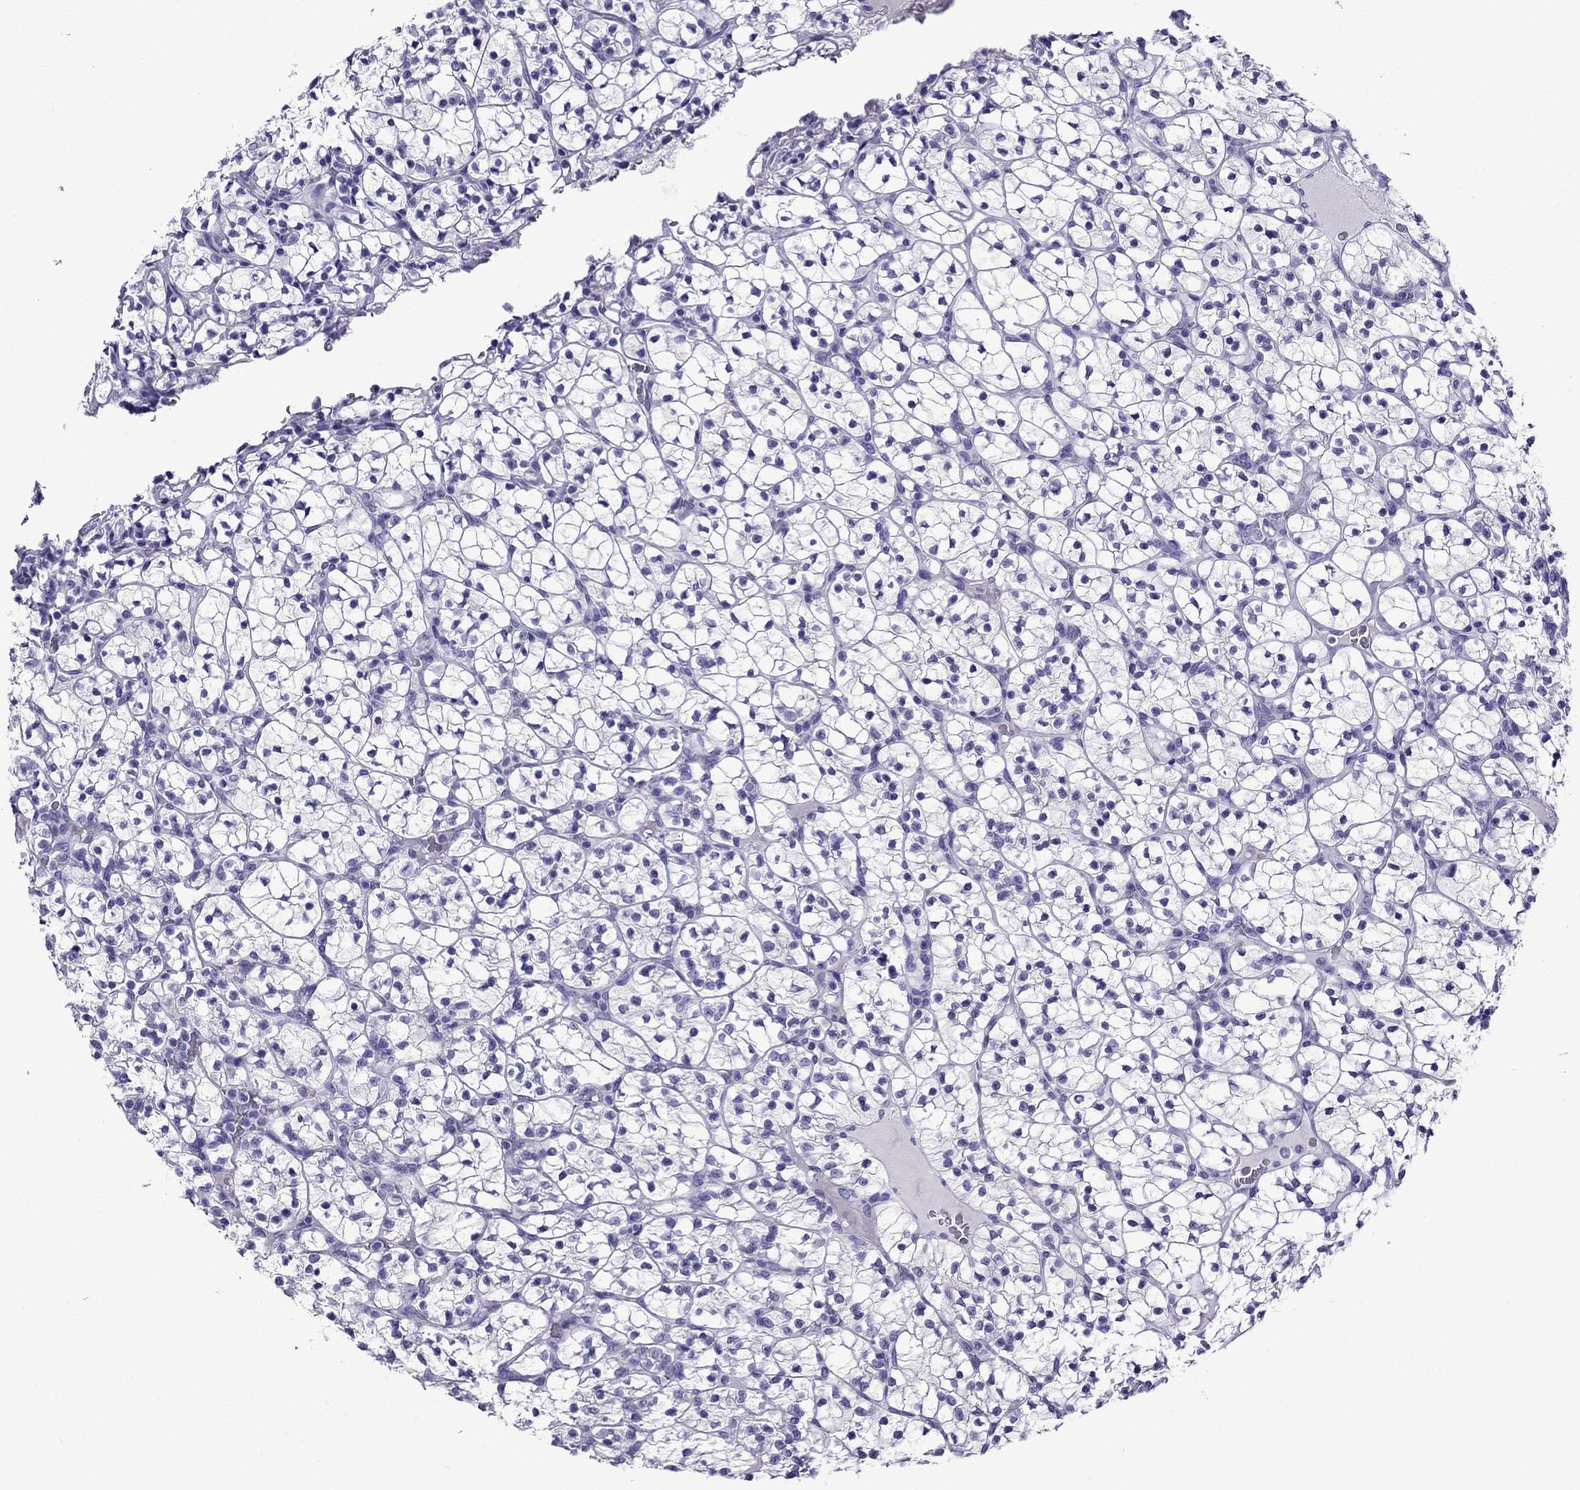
{"staining": {"intensity": "negative", "quantity": "none", "location": "none"}, "tissue": "renal cancer", "cell_type": "Tumor cells", "image_type": "cancer", "snomed": [{"axis": "morphology", "description": "Adenocarcinoma, NOS"}, {"axis": "topography", "description": "Kidney"}], "caption": "IHC micrograph of adenocarcinoma (renal) stained for a protein (brown), which exhibits no staining in tumor cells.", "gene": "CRYBA1", "patient": {"sex": "female", "age": 89}}